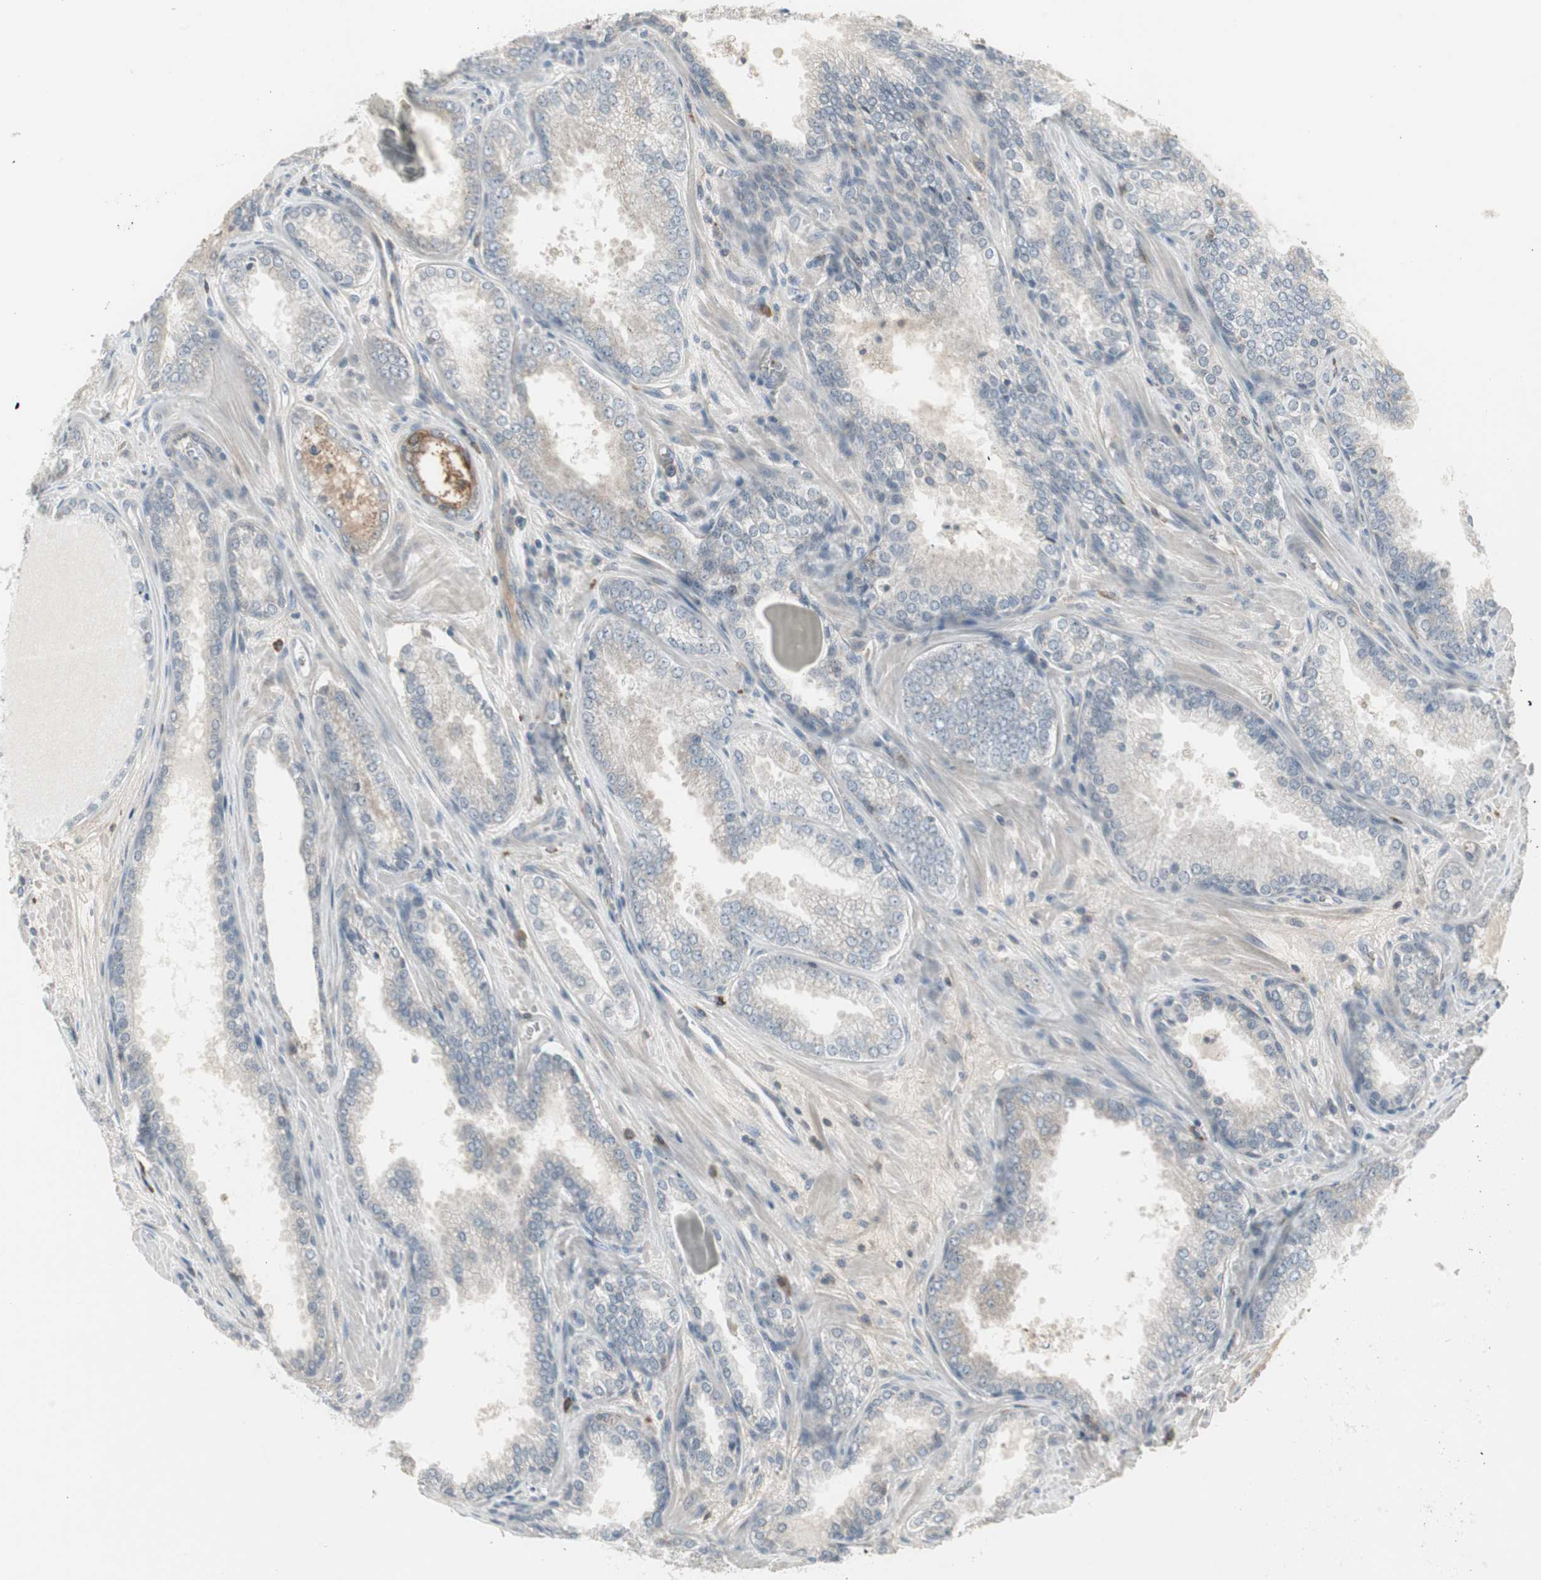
{"staining": {"intensity": "weak", "quantity": "<25%", "location": "cytoplasmic/membranous"}, "tissue": "prostate cancer", "cell_type": "Tumor cells", "image_type": "cancer", "snomed": [{"axis": "morphology", "description": "Adenocarcinoma, Low grade"}, {"axis": "topography", "description": "Prostate"}], "caption": "DAB (3,3'-diaminobenzidine) immunohistochemical staining of human low-grade adenocarcinoma (prostate) reveals no significant staining in tumor cells. (DAB immunohistochemistry (IHC) visualized using brightfield microscopy, high magnification).", "gene": "ZSCAN32", "patient": {"sex": "male", "age": 60}}